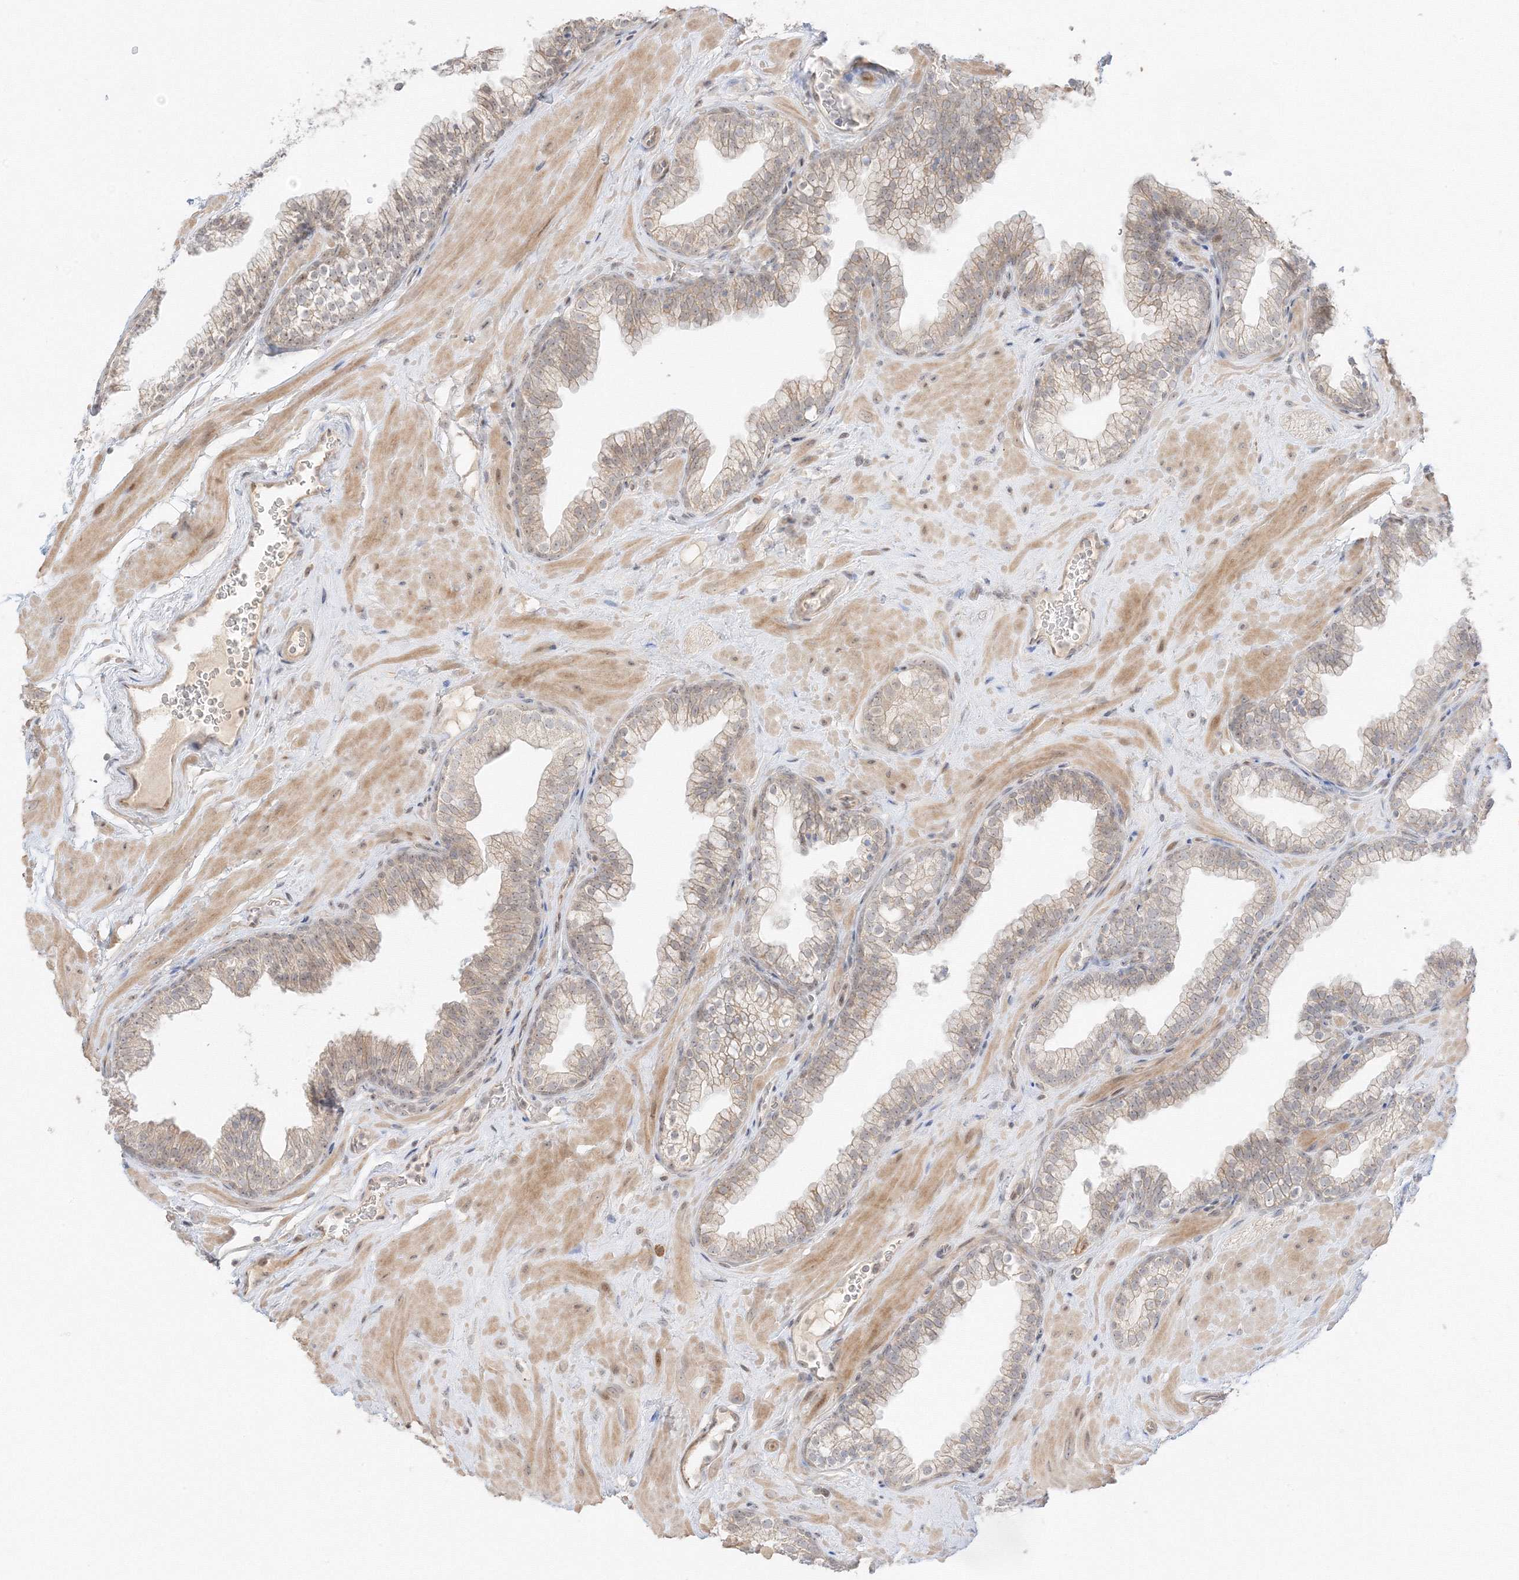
{"staining": {"intensity": "weak", "quantity": "<25%", "location": "cytoplasmic/membranous"}, "tissue": "prostate", "cell_type": "Glandular cells", "image_type": "normal", "snomed": [{"axis": "morphology", "description": "Normal tissue, NOS"}, {"axis": "morphology", "description": "Urothelial carcinoma, Low grade"}, {"axis": "topography", "description": "Urinary bladder"}, {"axis": "topography", "description": "Prostate"}], "caption": "The micrograph reveals no staining of glandular cells in unremarkable prostate.", "gene": "ETAA1", "patient": {"sex": "male", "age": 60}}